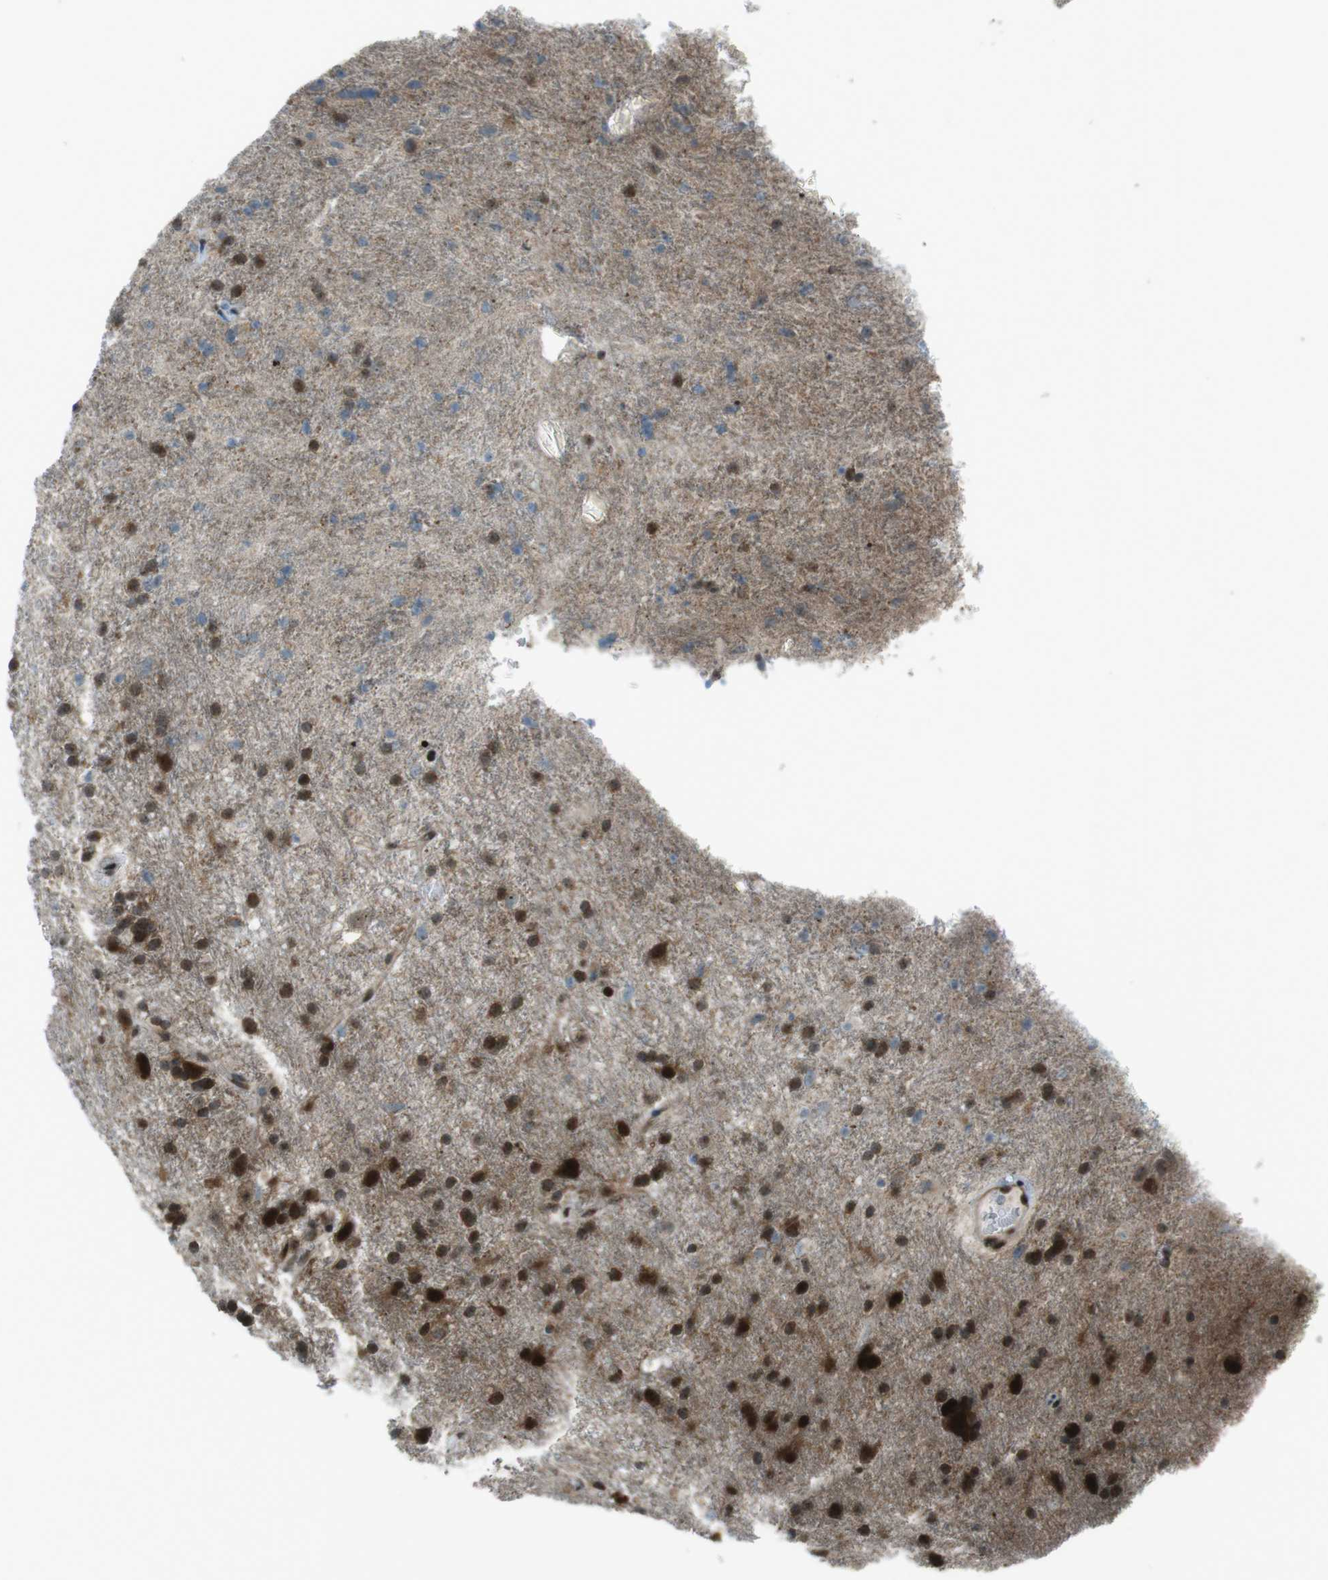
{"staining": {"intensity": "strong", "quantity": "25%-75%", "location": "cytoplasmic/membranous,nuclear"}, "tissue": "glioma", "cell_type": "Tumor cells", "image_type": "cancer", "snomed": [{"axis": "morphology", "description": "Glioma, malignant, Low grade"}, {"axis": "topography", "description": "Brain"}], "caption": "Strong cytoplasmic/membranous and nuclear staining is identified in approximately 25%-75% of tumor cells in malignant glioma (low-grade).", "gene": "CSNK1D", "patient": {"sex": "male", "age": 77}}